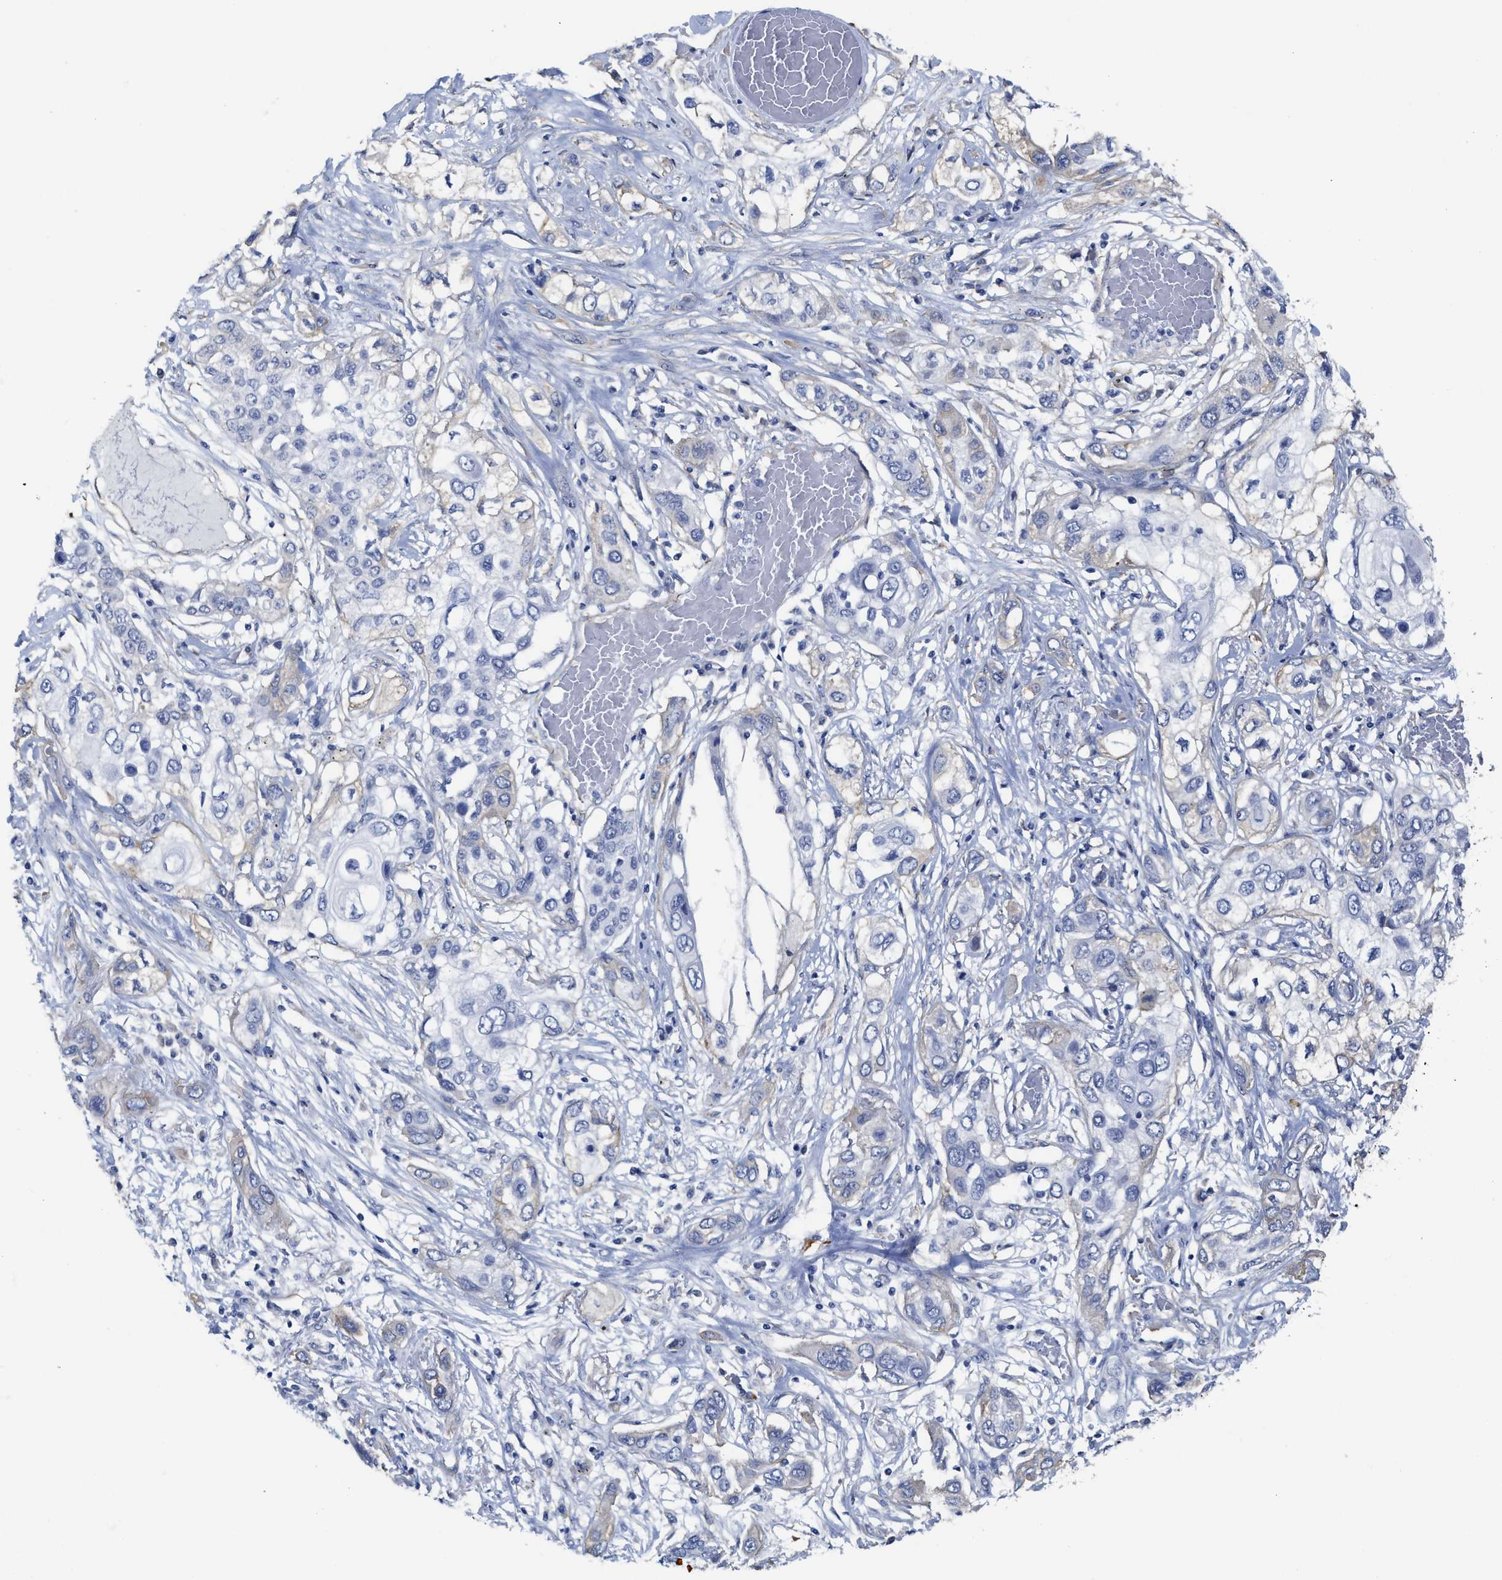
{"staining": {"intensity": "negative", "quantity": "none", "location": "none"}, "tissue": "lung cancer", "cell_type": "Tumor cells", "image_type": "cancer", "snomed": [{"axis": "morphology", "description": "Squamous cell carcinoma, NOS"}, {"axis": "topography", "description": "Lung"}], "caption": "Squamous cell carcinoma (lung) stained for a protein using immunohistochemistry (IHC) reveals no staining tumor cells.", "gene": "TUB", "patient": {"sex": "male", "age": 71}}